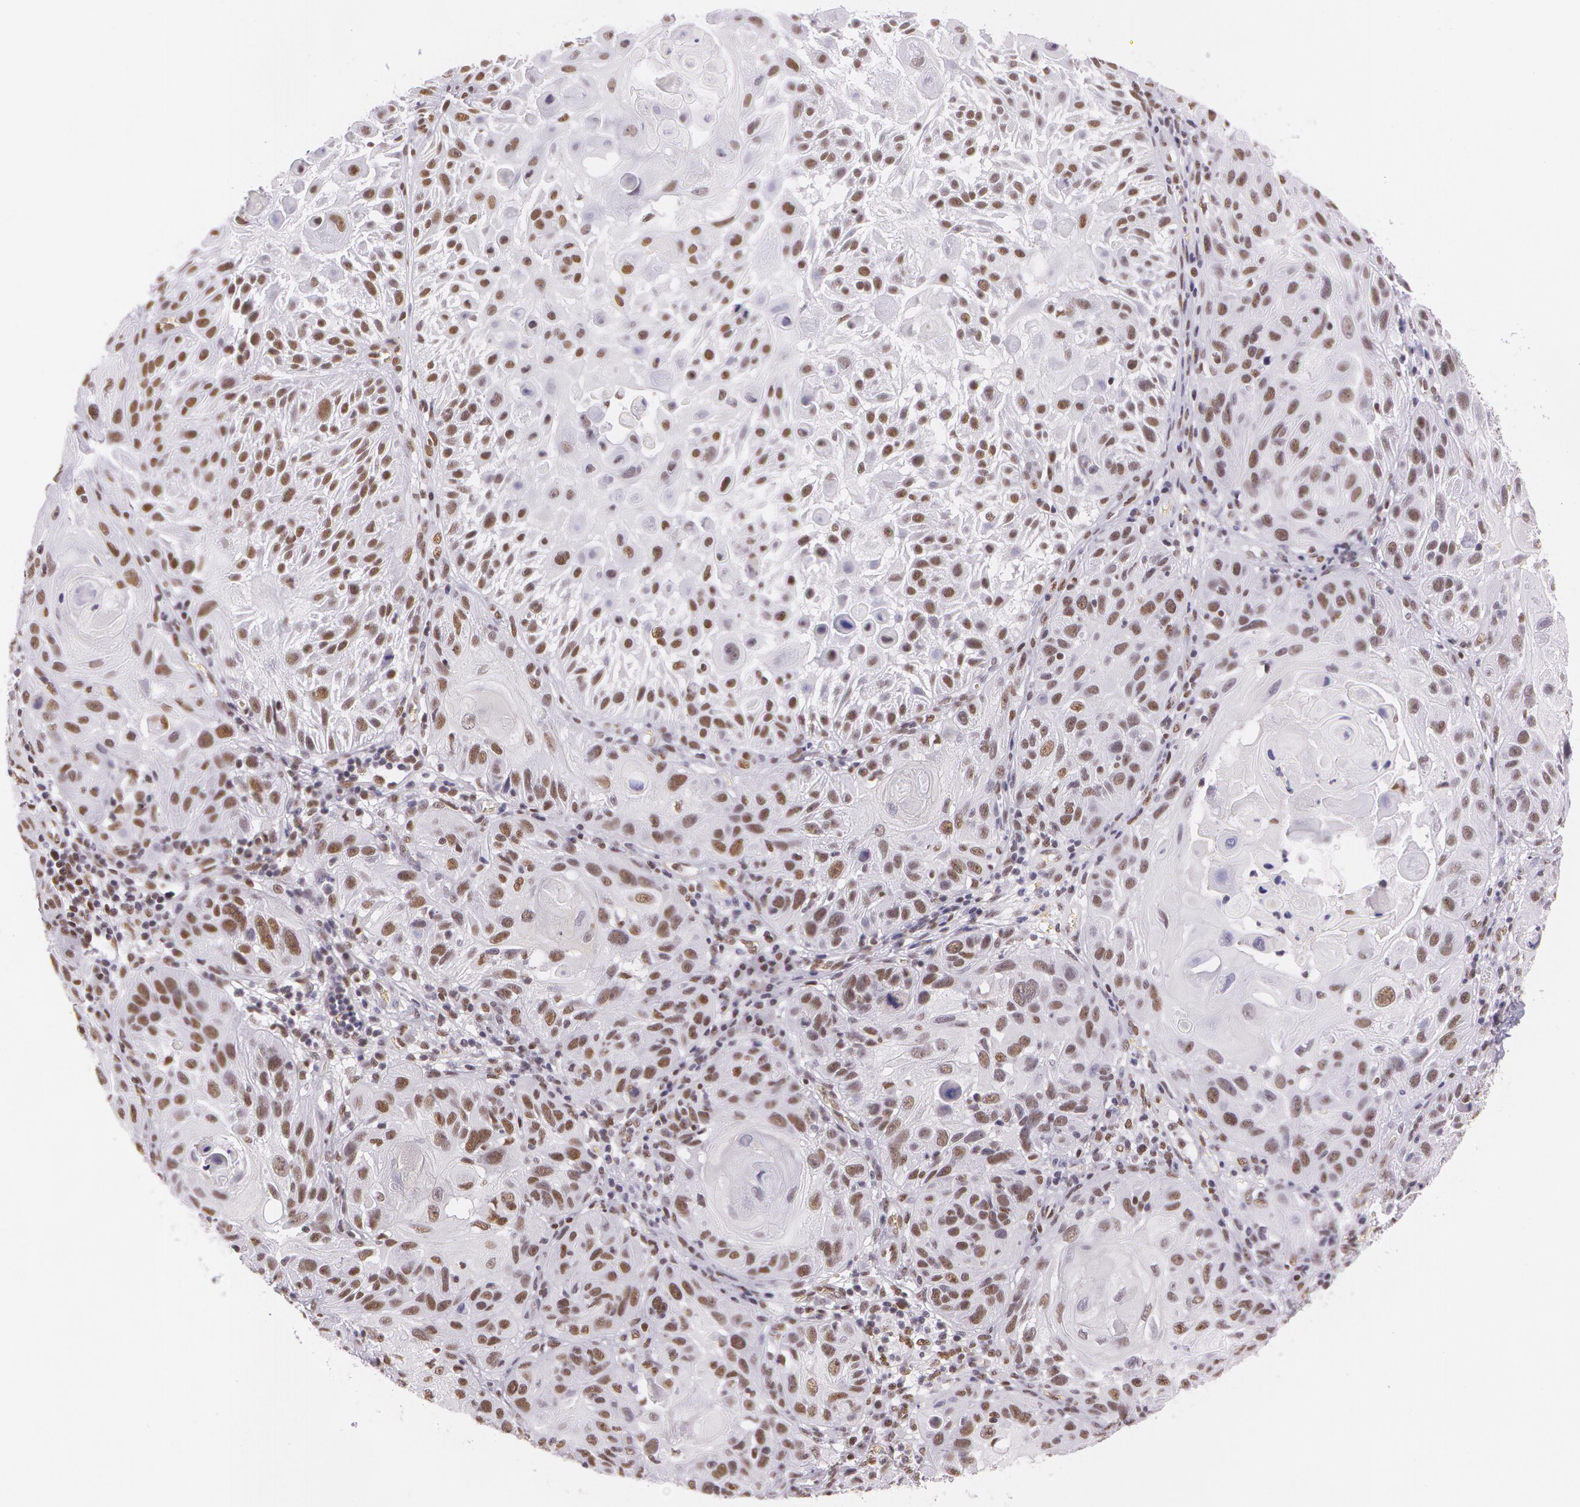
{"staining": {"intensity": "strong", "quantity": "25%-75%", "location": "nuclear"}, "tissue": "skin cancer", "cell_type": "Tumor cells", "image_type": "cancer", "snomed": [{"axis": "morphology", "description": "Squamous cell carcinoma, NOS"}, {"axis": "topography", "description": "Skin"}], "caption": "Brown immunohistochemical staining in skin squamous cell carcinoma shows strong nuclear staining in about 25%-75% of tumor cells.", "gene": "NBN", "patient": {"sex": "female", "age": 89}}